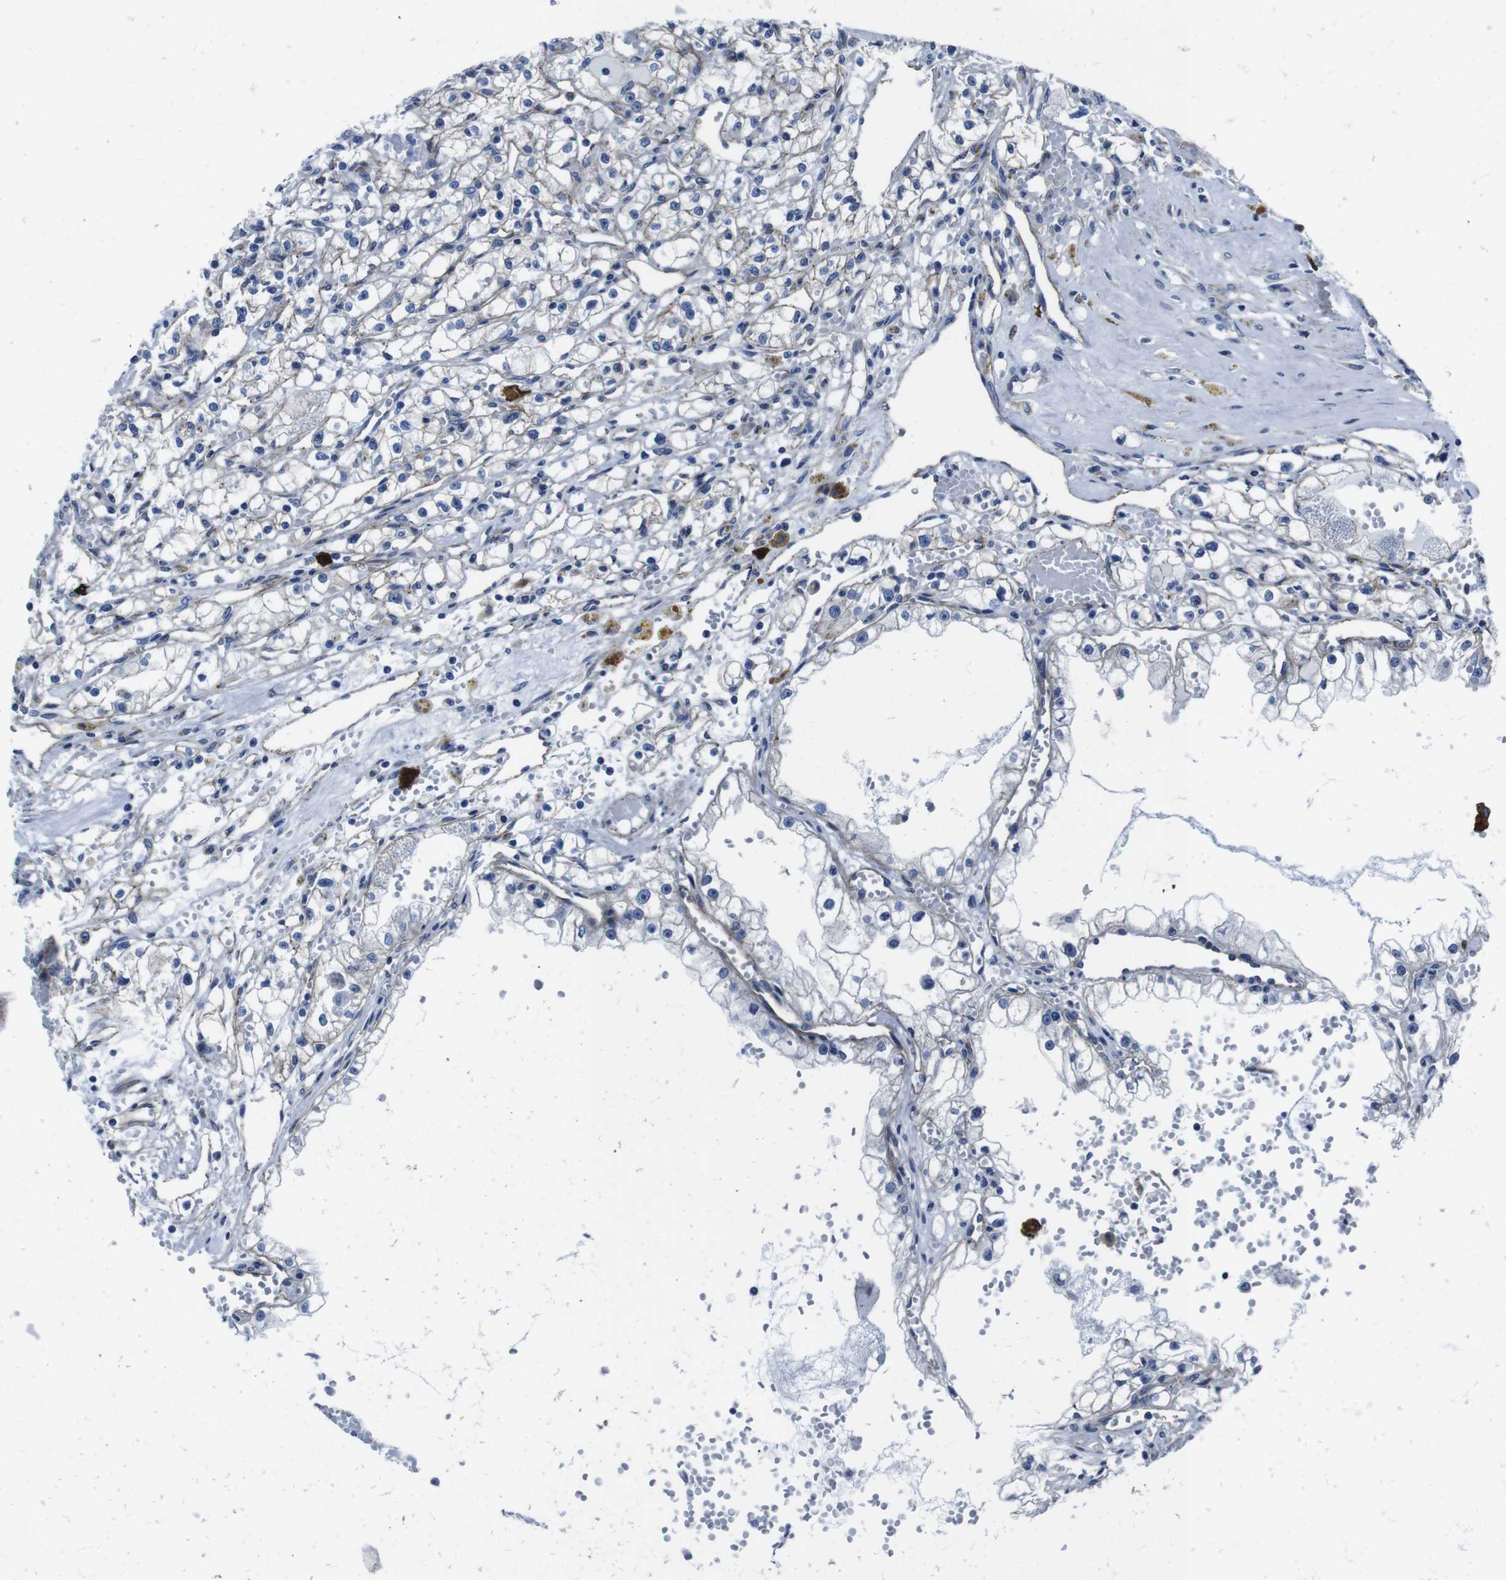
{"staining": {"intensity": "negative", "quantity": "none", "location": "none"}, "tissue": "renal cancer", "cell_type": "Tumor cells", "image_type": "cancer", "snomed": [{"axis": "morphology", "description": "Adenocarcinoma, NOS"}, {"axis": "topography", "description": "Kidney"}], "caption": "Tumor cells show no significant protein expression in renal adenocarcinoma.", "gene": "NUMB", "patient": {"sex": "male", "age": 56}}